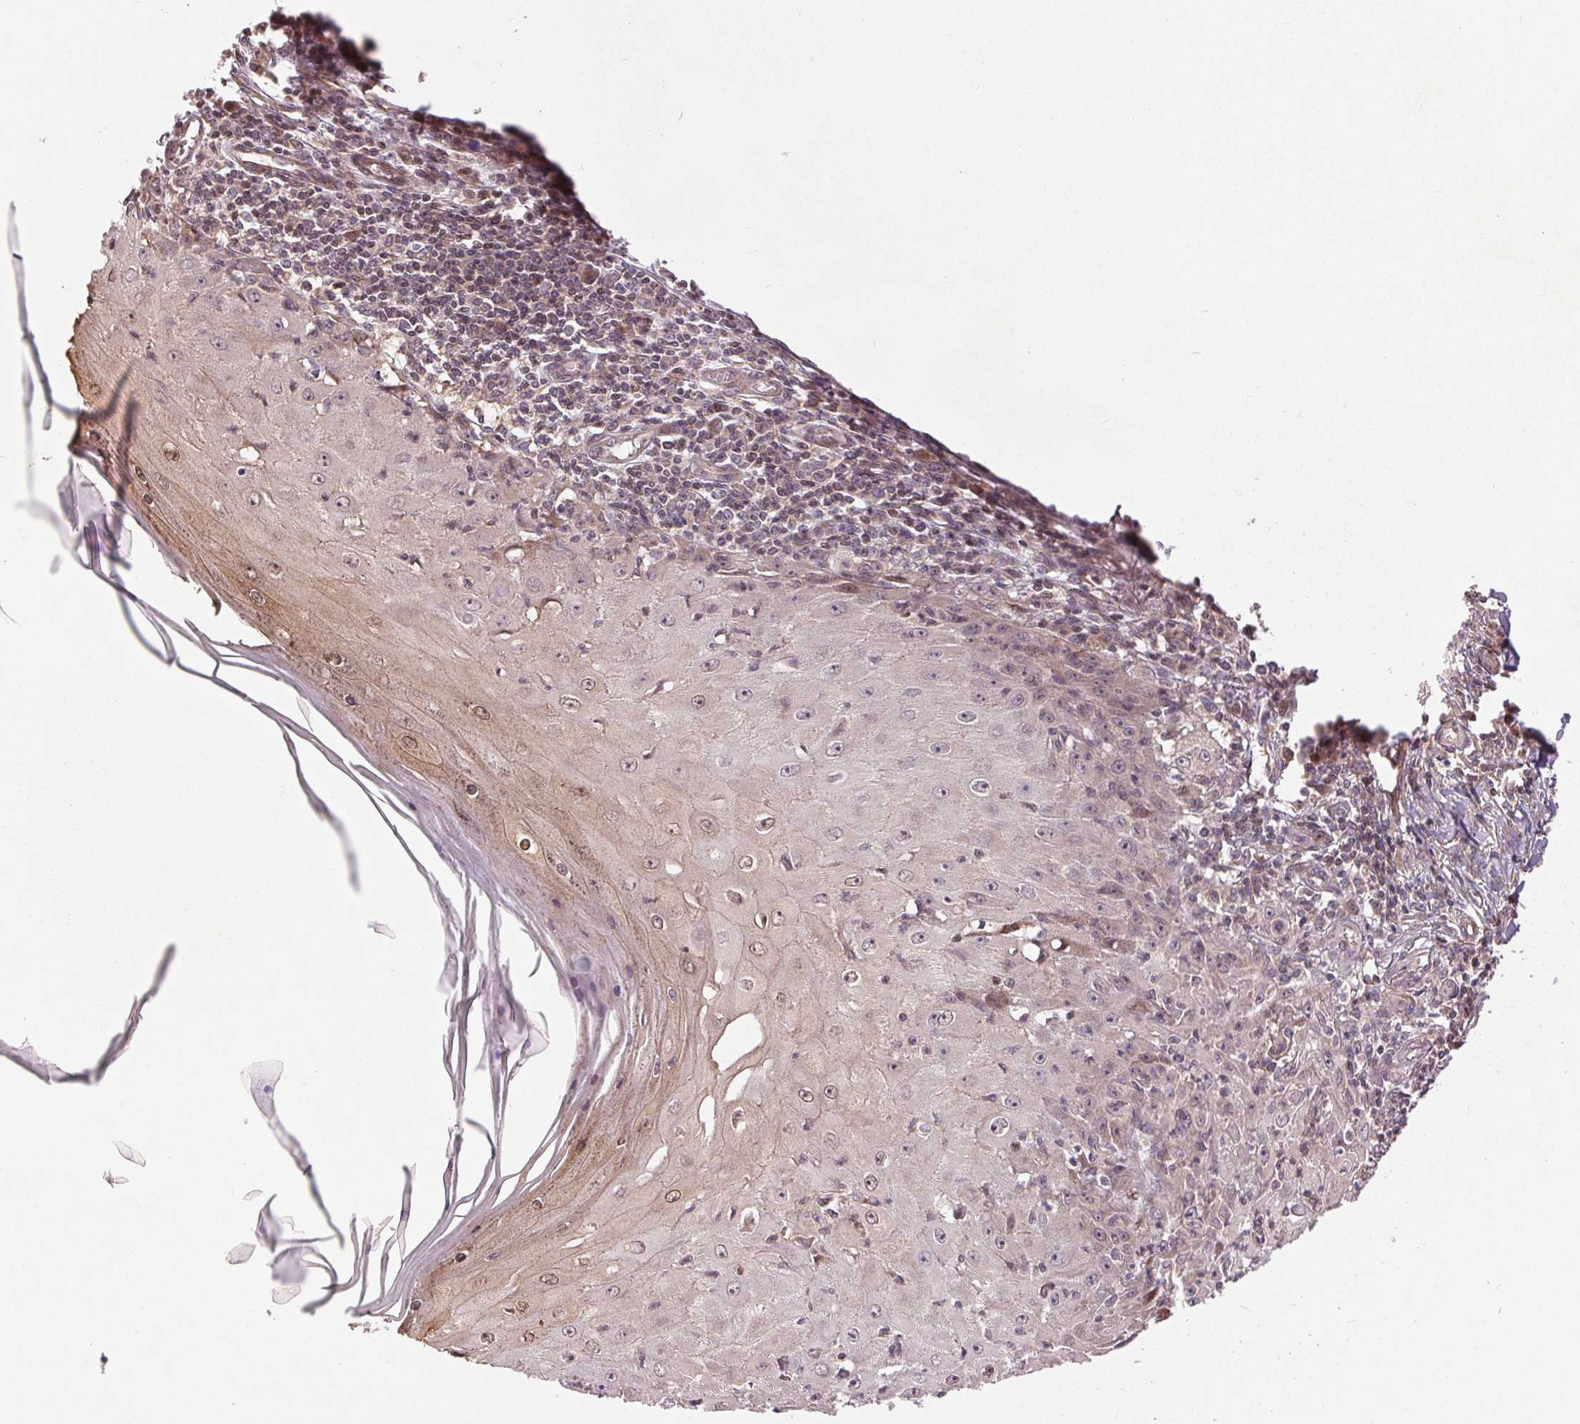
{"staining": {"intensity": "weak", "quantity": "25%-75%", "location": "cytoplasmic/membranous,nuclear"}, "tissue": "skin cancer", "cell_type": "Tumor cells", "image_type": "cancer", "snomed": [{"axis": "morphology", "description": "Squamous cell carcinoma, NOS"}, {"axis": "topography", "description": "Skin"}], "caption": "Immunohistochemical staining of skin cancer (squamous cell carcinoma) exhibits low levels of weak cytoplasmic/membranous and nuclear expression in approximately 25%-75% of tumor cells.", "gene": "BTF3L4", "patient": {"sex": "female", "age": 73}}